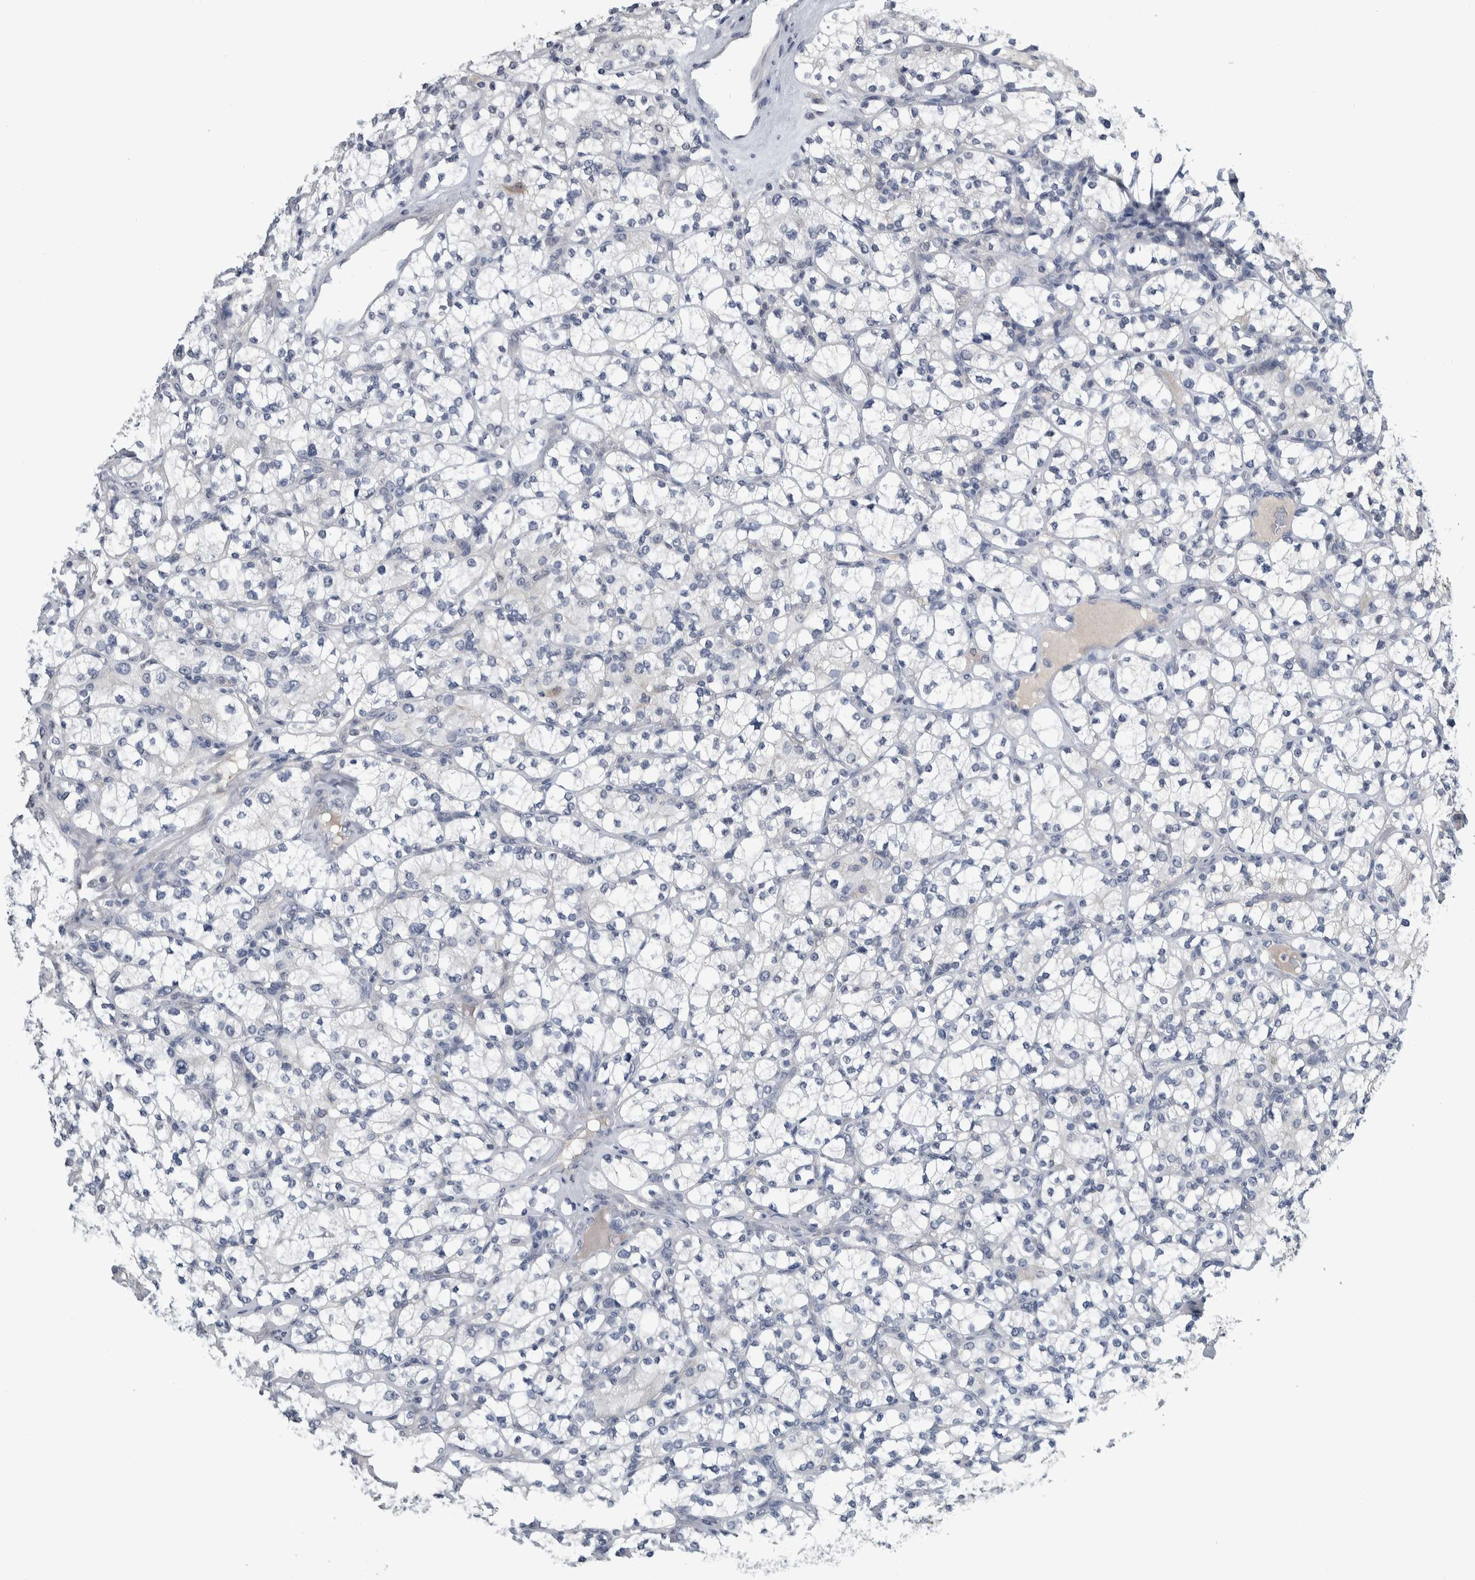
{"staining": {"intensity": "negative", "quantity": "none", "location": "none"}, "tissue": "renal cancer", "cell_type": "Tumor cells", "image_type": "cancer", "snomed": [{"axis": "morphology", "description": "Adenocarcinoma, NOS"}, {"axis": "topography", "description": "Kidney"}], "caption": "Image shows no protein positivity in tumor cells of adenocarcinoma (renal) tissue.", "gene": "COL14A1", "patient": {"sex": "male", "age": 77}}